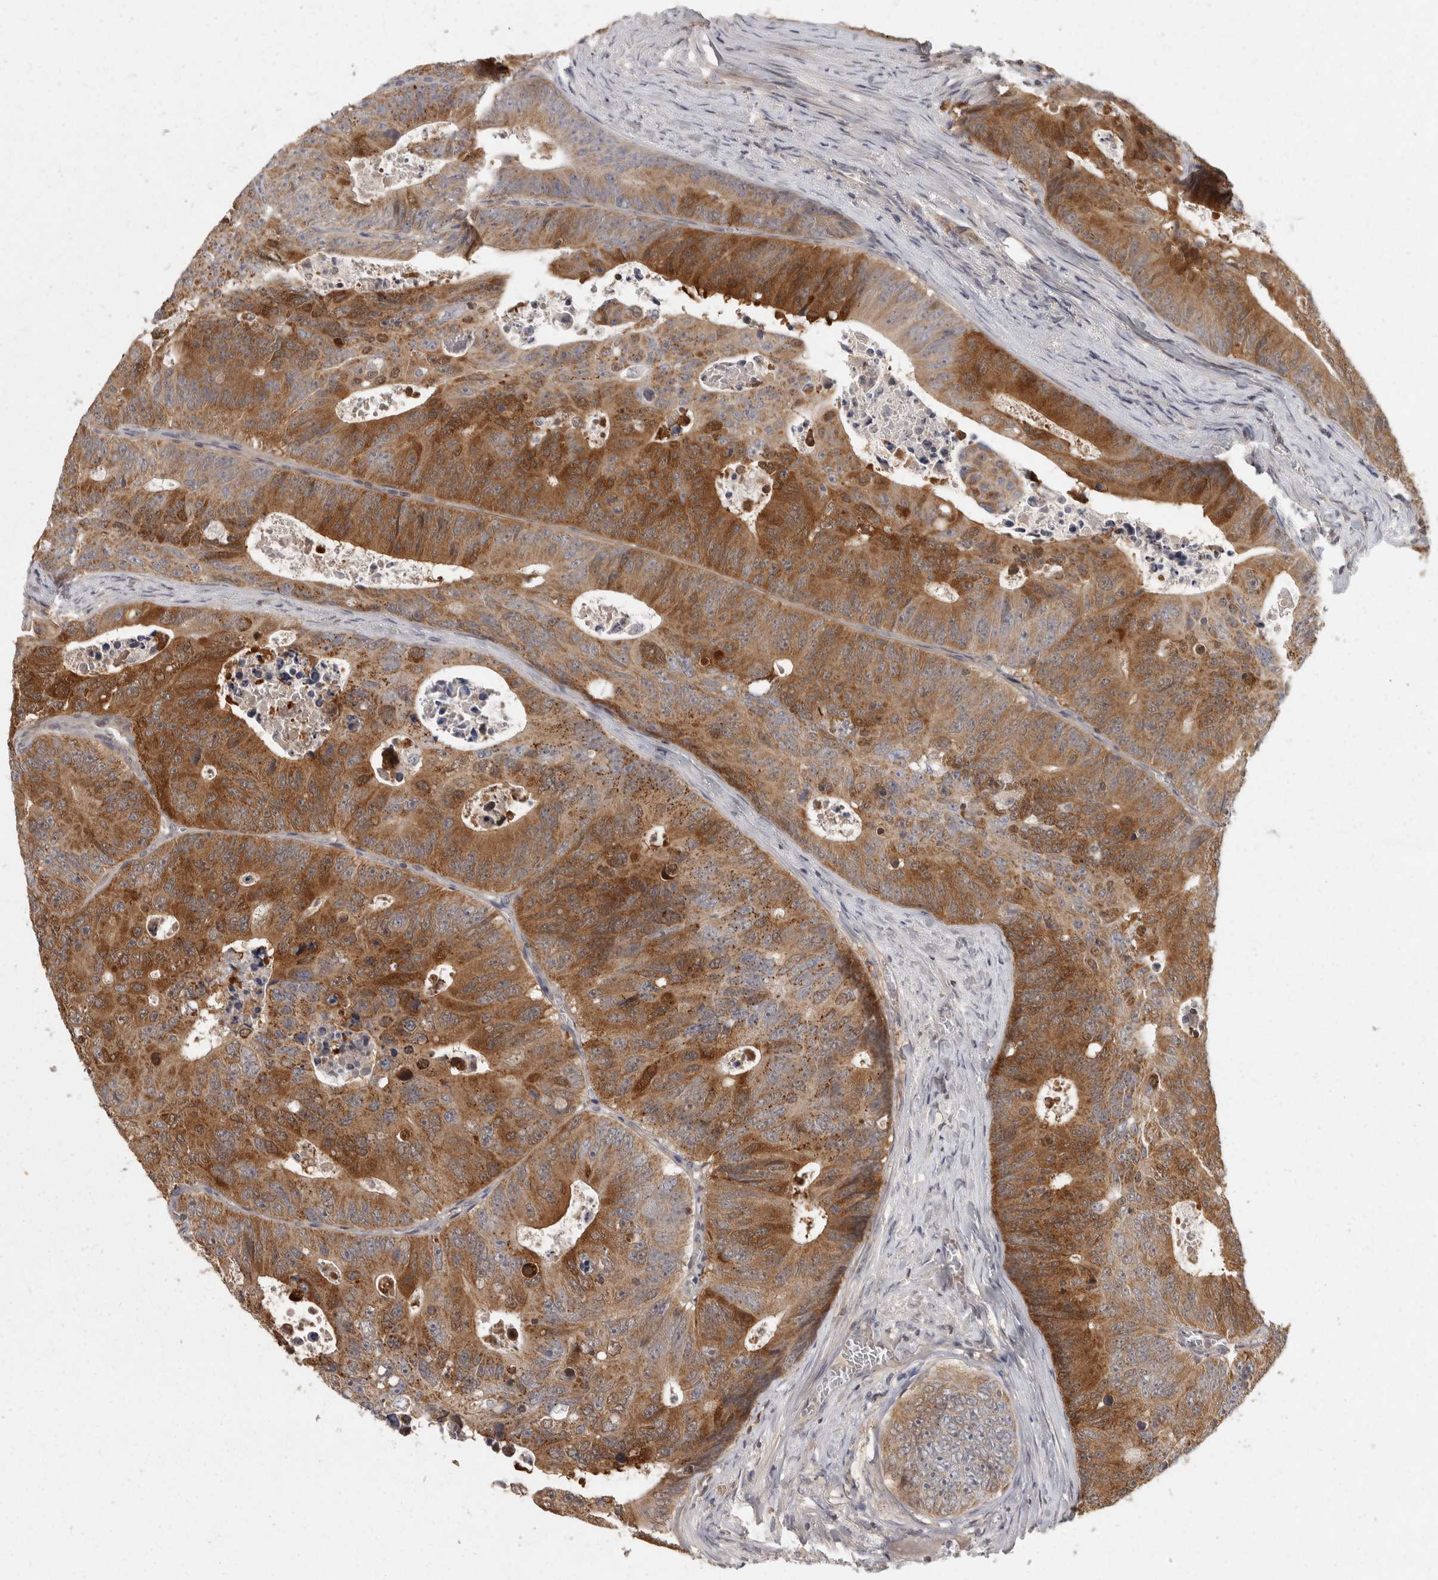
{"staining": {"intensity": "strong", "quantity": ">75%", "location": "cytoplasmic/membranous"}, "tissue": "colorectal cancer", "cell_type": "Tumor cells", "image_type": "cancer", "snomed": [{"axis": "morphology", "description": "Adenocarcinoma, NOS"}, {"axis": "topography", "description": "Colon"}], "caption": "A histopathology image showing strong cytoplasmic/membranous expression in about >75% of tumor cells in colorectal adenocarcinoma, as visualized by brown immunohistochemical staining.", "gene": "ACAT2", "patient": {"sex": "male", "age": 87}}